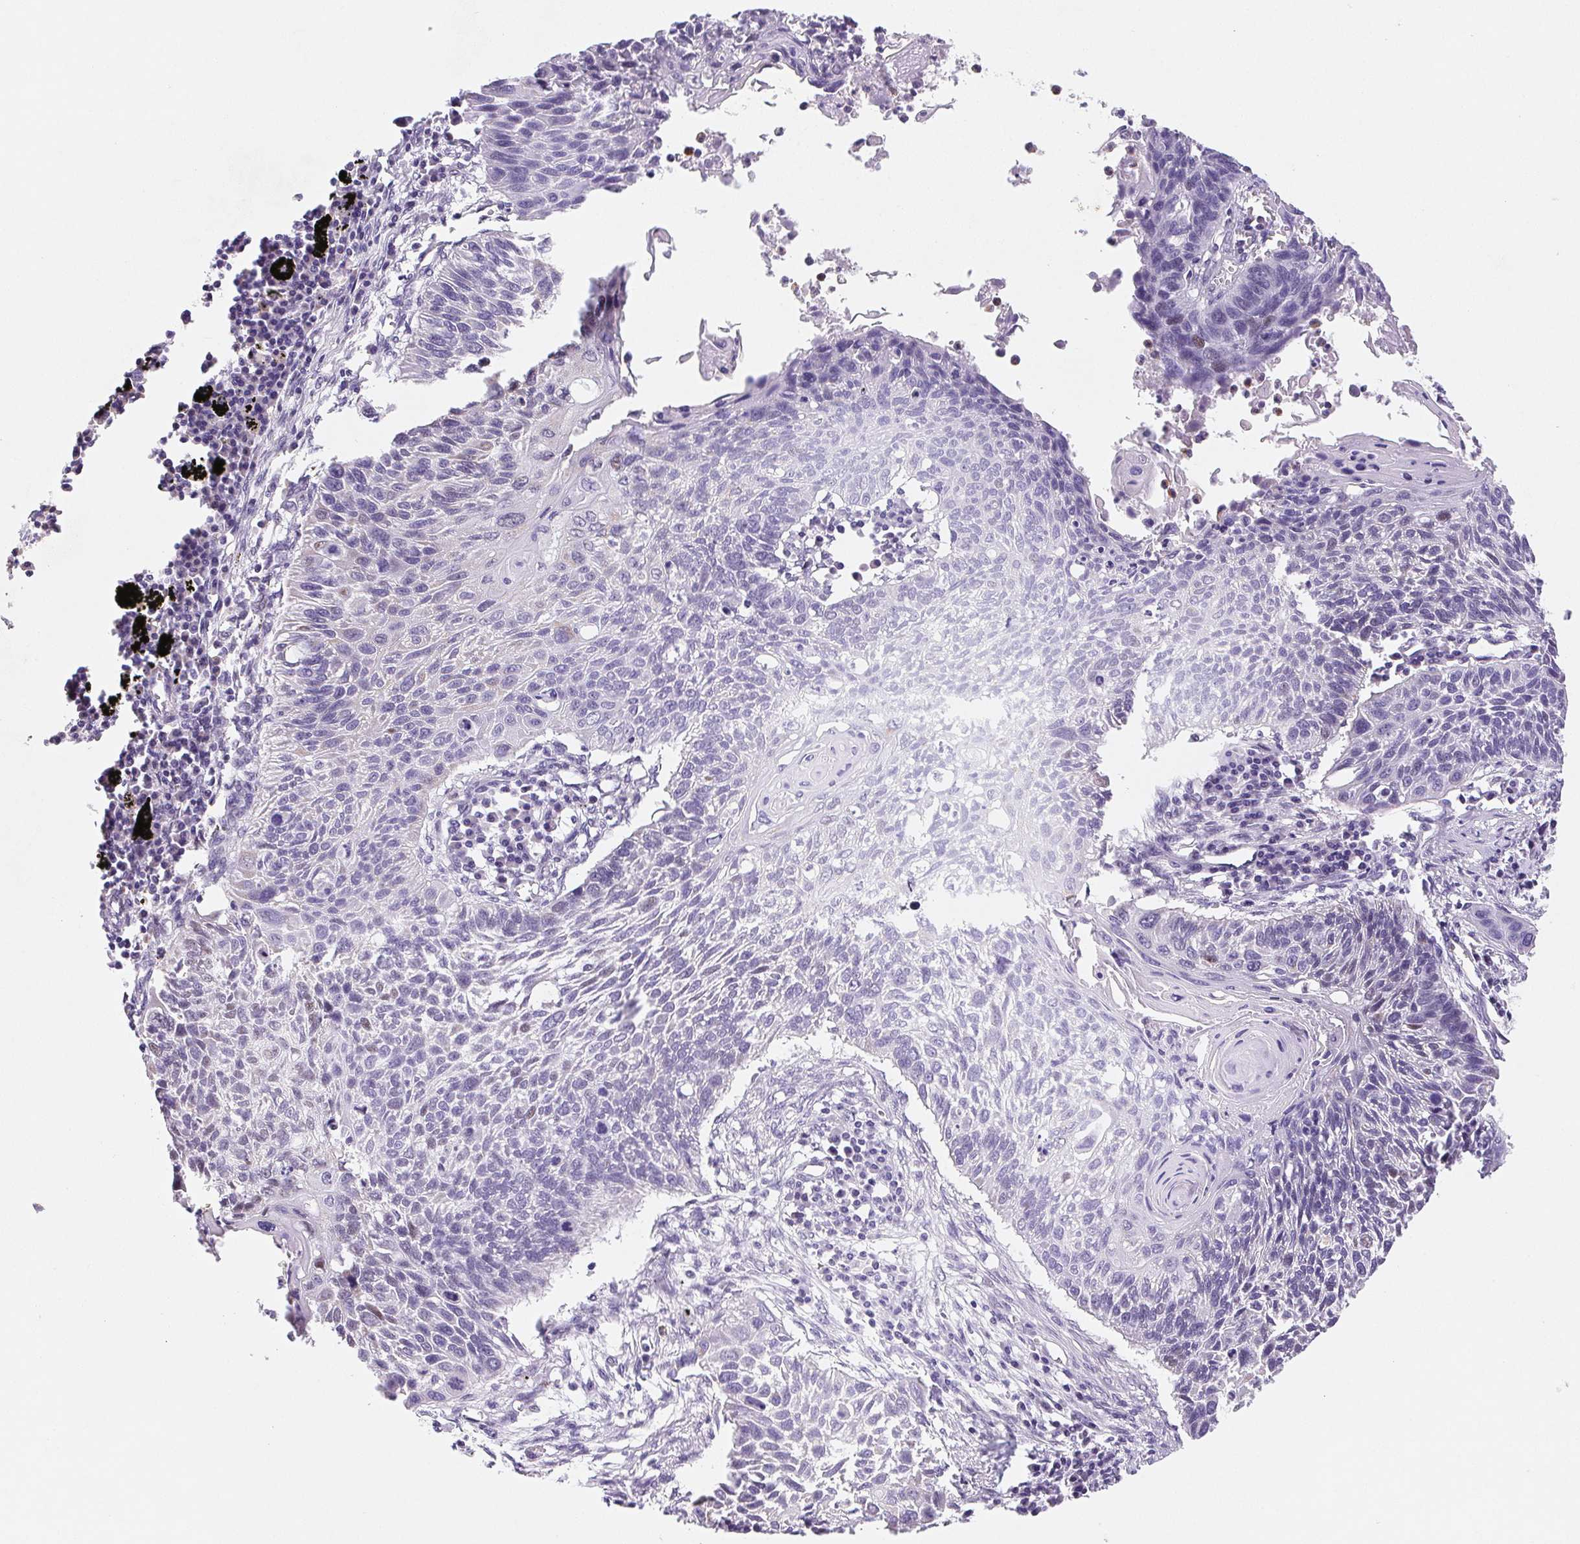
{"staining": {"intensity": "negative", "quantity": "none", "location": "none"}, "tissue": "lung cancer", "cell_type": "Tumor cells", "image_type": "cancer", "snomed": [{"axis": "morphology", "description": "Squamous cell carcinoma, NOS"}, {"axis": "topography", "description": "Lung"}], "caption": "Tumor cells show no significant protein expression in squamous cell carcinoma (lung).", "gene": "DPPA5", "patient": {"sex": "male", "age": 78}}